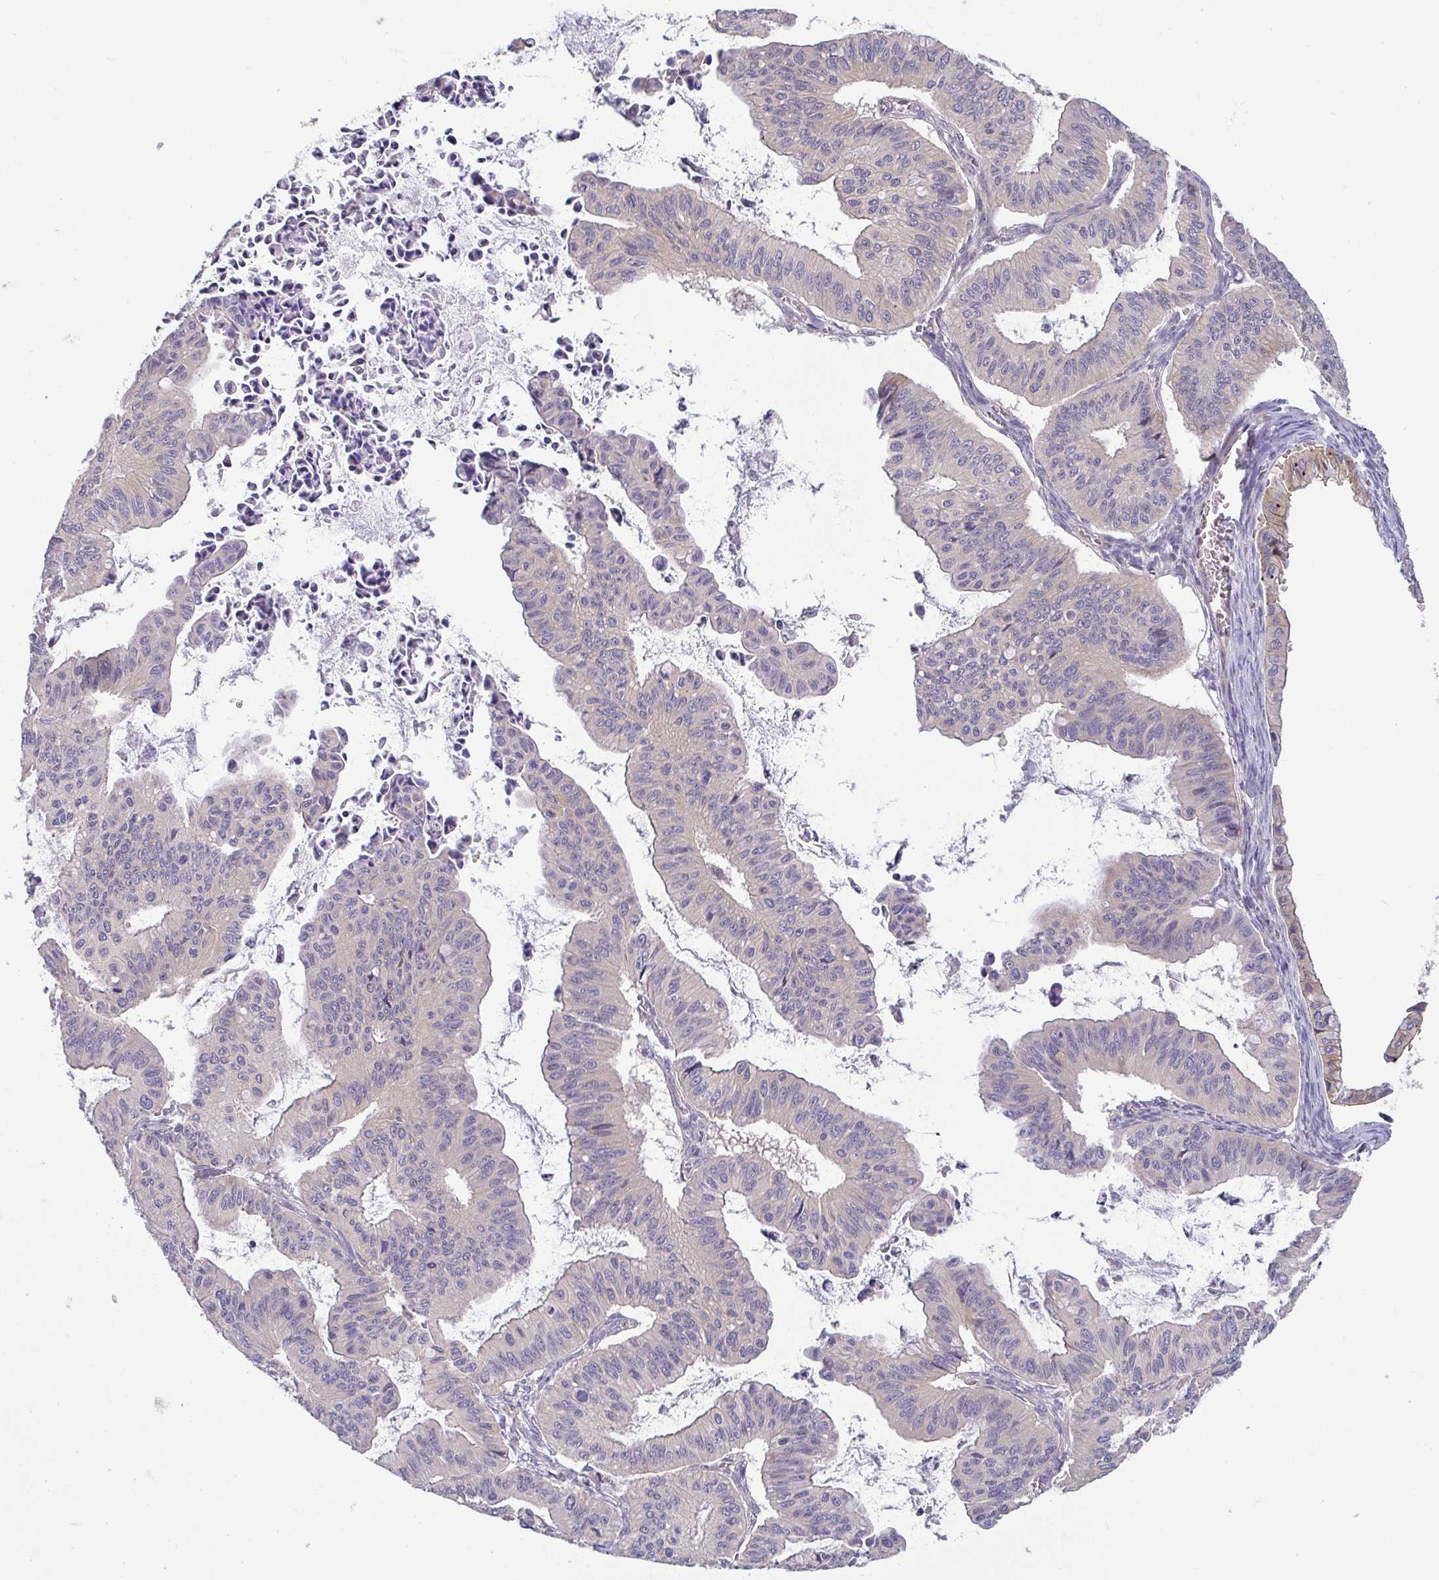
{"staining": {"intensity": "negative", "quantity": "none", "location": "none"}, "tissue": "ovarian cancer", "cell_type": "Tumor cells", "image_type": "cancer", "snomed": [{"axis": "morphology", "description": "Cystadenocarcinoma, mucinous, NOS"}, {"axis": "topography", "description": "Ovary"}], "caption": "Tumor cells show no significant protein expression in ovarian cancer (mucinous cystadenocarcinoma).", "gene": "LMF2", "patient": {"sex": "female", "age": 72}}